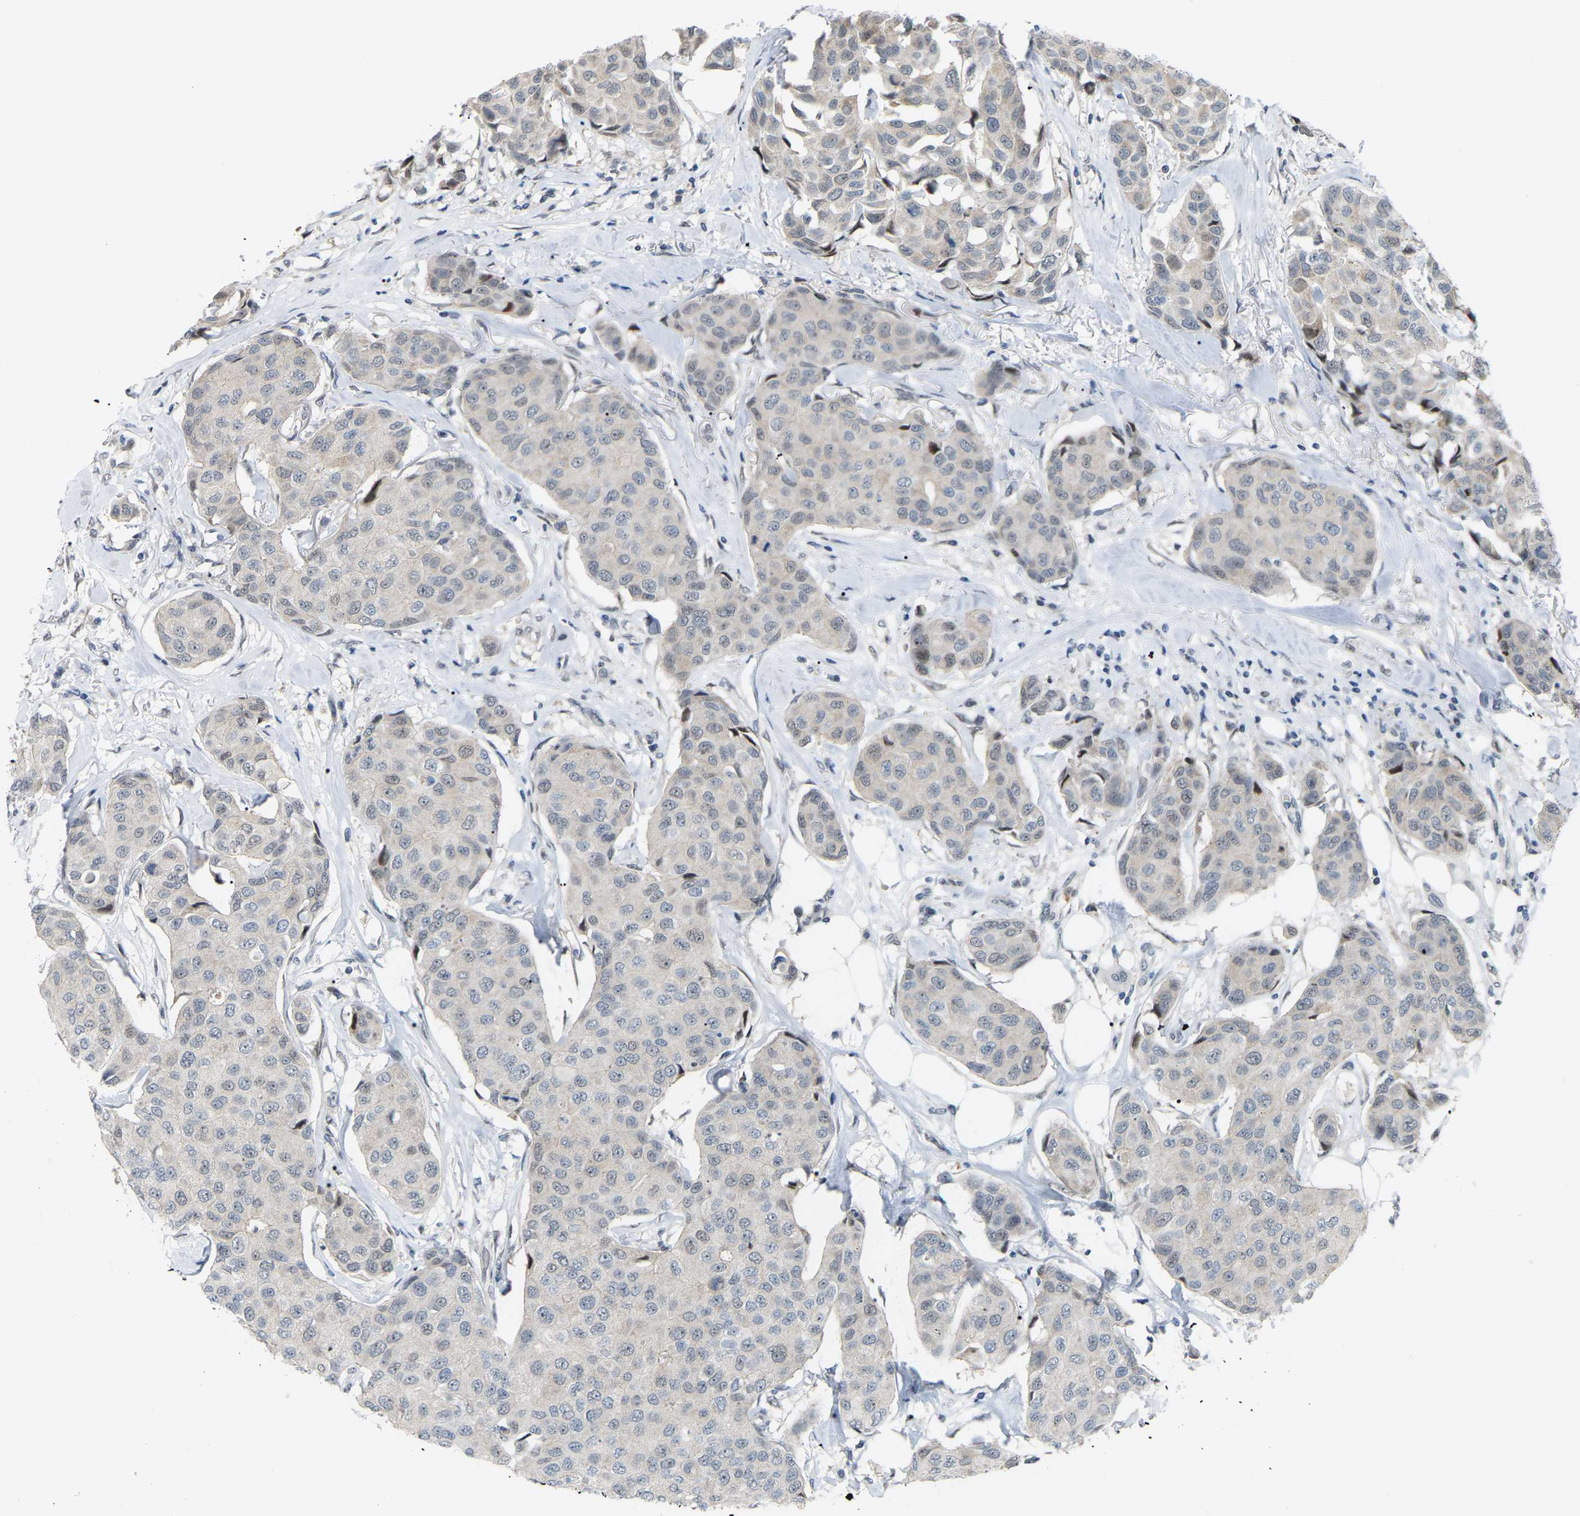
{"staining": {"intensity": "negative", "quantity": "none", "location": "none"}, "tissue": "breast cancer", "cell_type": "Tumor cells", "image_type": "cancer", "snomed": [{"axis": "morphology", "description": "Duct carcinoma"}, {"axis": "topography", "description": "Breast"}], "caption": "The micrograph displays no significant expression in tumor cells of breast cancer (intraductal carcinoma). Nuclei are stained in blue.", "gene": "CROT", "patient": {"sex": "female", "age": 80}}